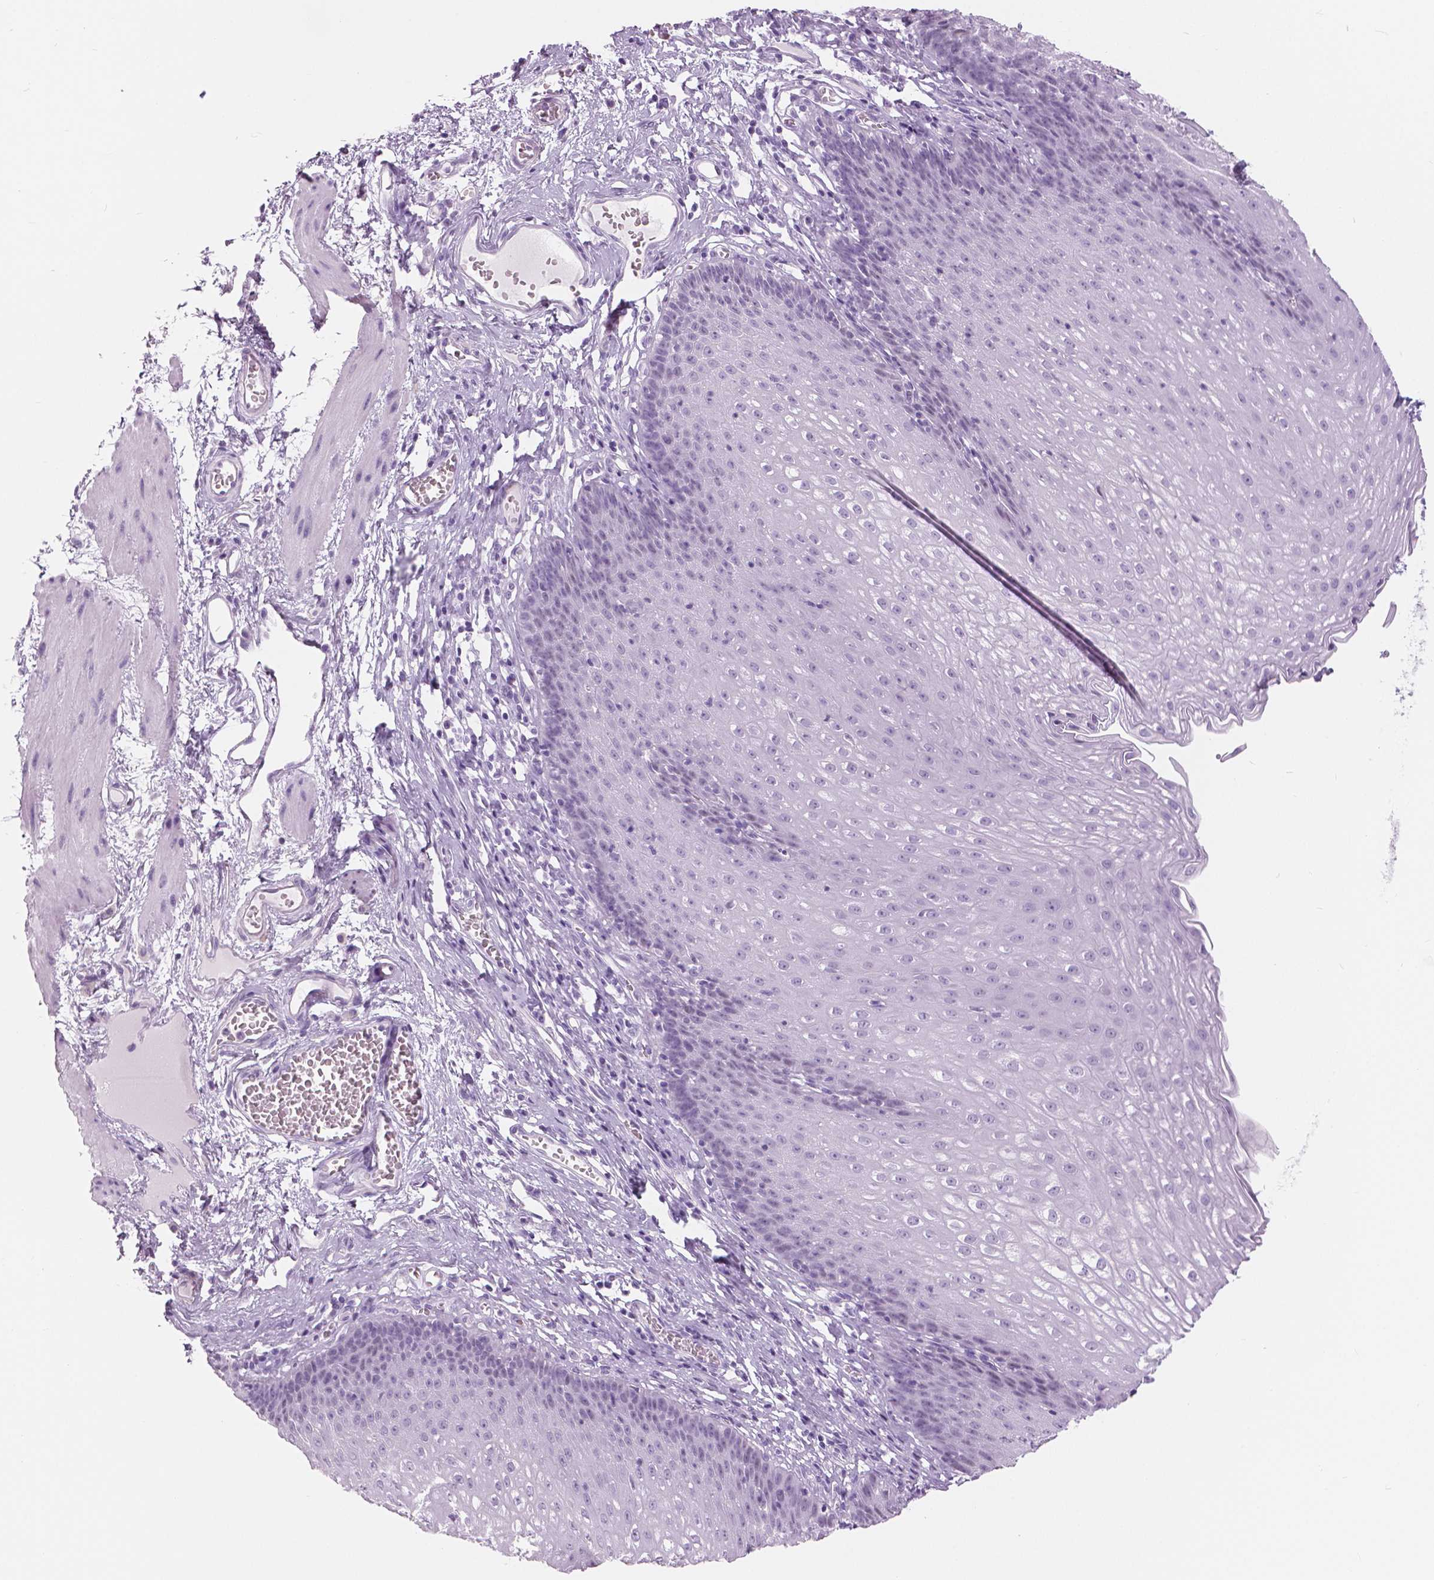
{"staining": {"intensity": "negative", "quantity": "none", "location": "none"}, "tissue": "esophagus", "cell_type": "Squamous epithelial cells", "image_type": "normal", "snomed": [{"axis": "morphology", "description": "Normal tissue, NOS"}, {"axis": "topography", "description": "Esophagus"}], "caption": "DAB (3,3'-diaminobenzidine) immunohistochemical staining of unremarkable esophagus shows no significant staining in squamous epithelial cells.", "gene": "SFTPD", "patient": {"sex": "male", "age": 72}}